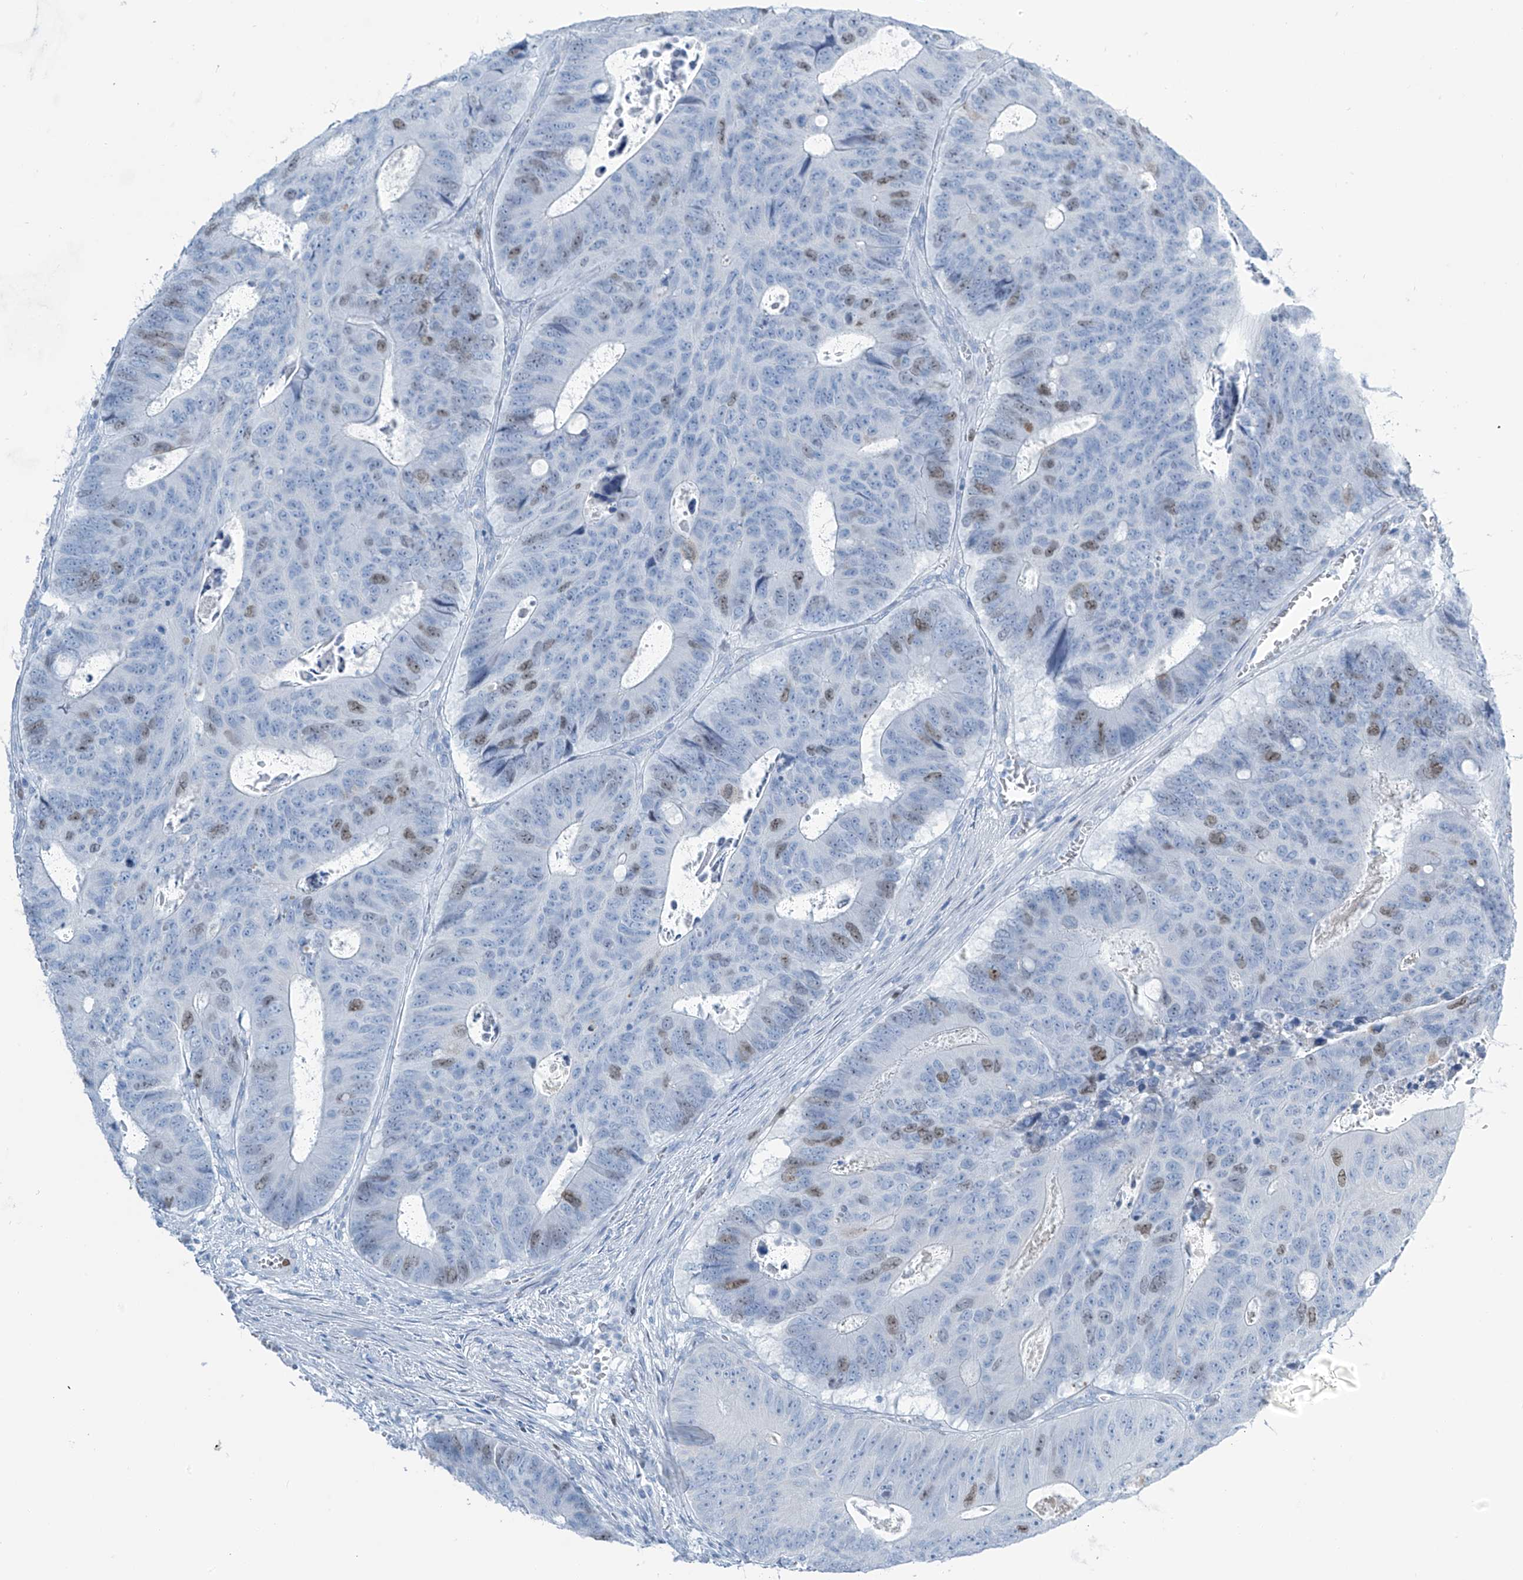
{"staining": {"intensity": "moderate", "quantity": "<25%", "location": "nuclear"}, "tissue": "colorectal cancer", "cell_type": "Tumor cells", "image_type": "cancer", "snomed": [{"axis": "morphology", "description": "Adenocarcinoma, NOS"}, {"axis": "topography", "description": "Colon"}], "caption": "A brown stain labels moderate nuclear staining of a protein in colorectal adenocarcinoma tumor cells.", "gene": "SGO2", "patient": {"sex": "male", "age": 87}}